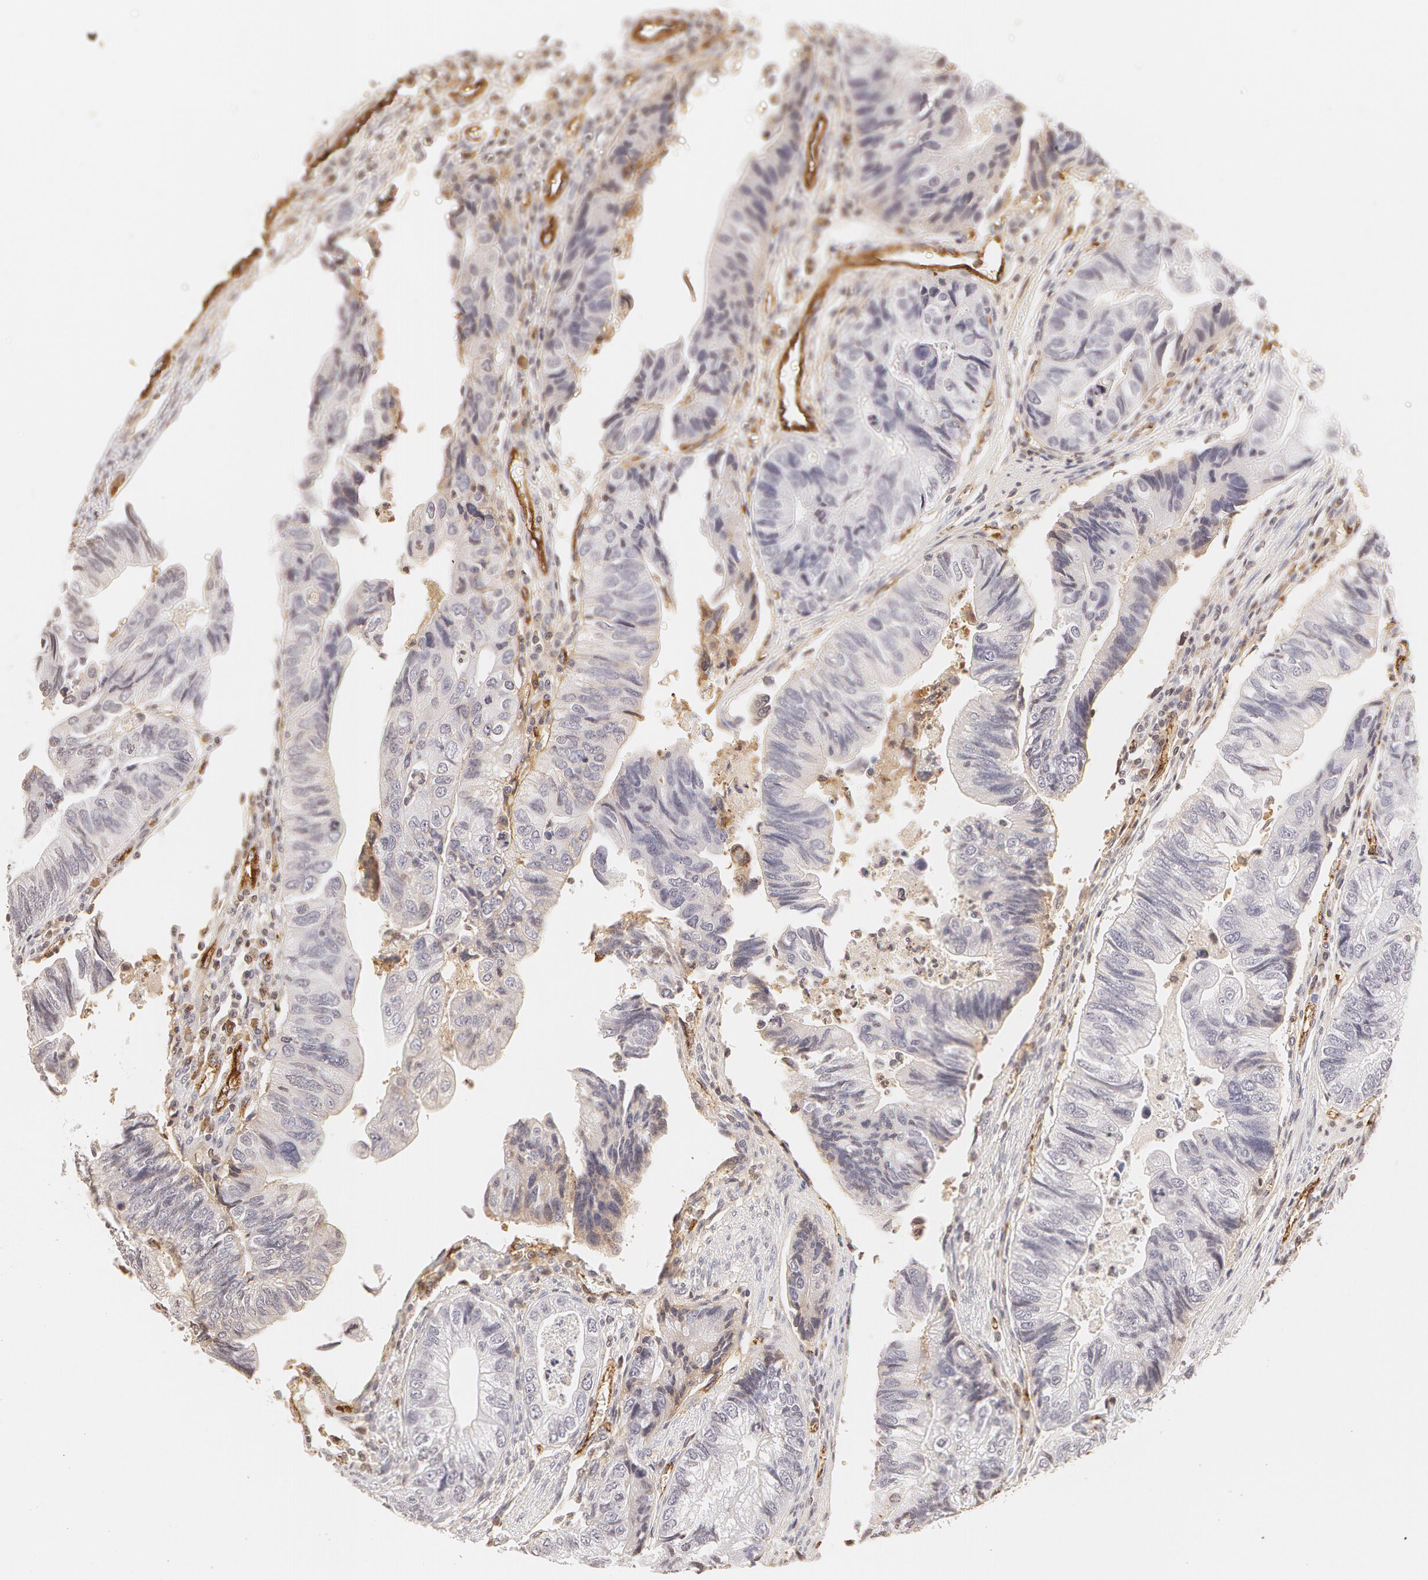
{"staining": {"intensity": "weak", "quantity": "<25%", "location": "cytoplasmic/membranous"}, "tissue": "colorectal cancer", "cell_type": "Tumor cells", "image_type": "cancer", "snomed": [{"axis": "morphology", "description": "Adenocarcinoma, NOS"}, {"axis": "topography", "description": "Colon"}], "caption": "Tumor cells are negative for brown protein staining in colorectal adenocarcinoma.", "gene": "VWF", "patient": {"sex": "female", "age": 11}}